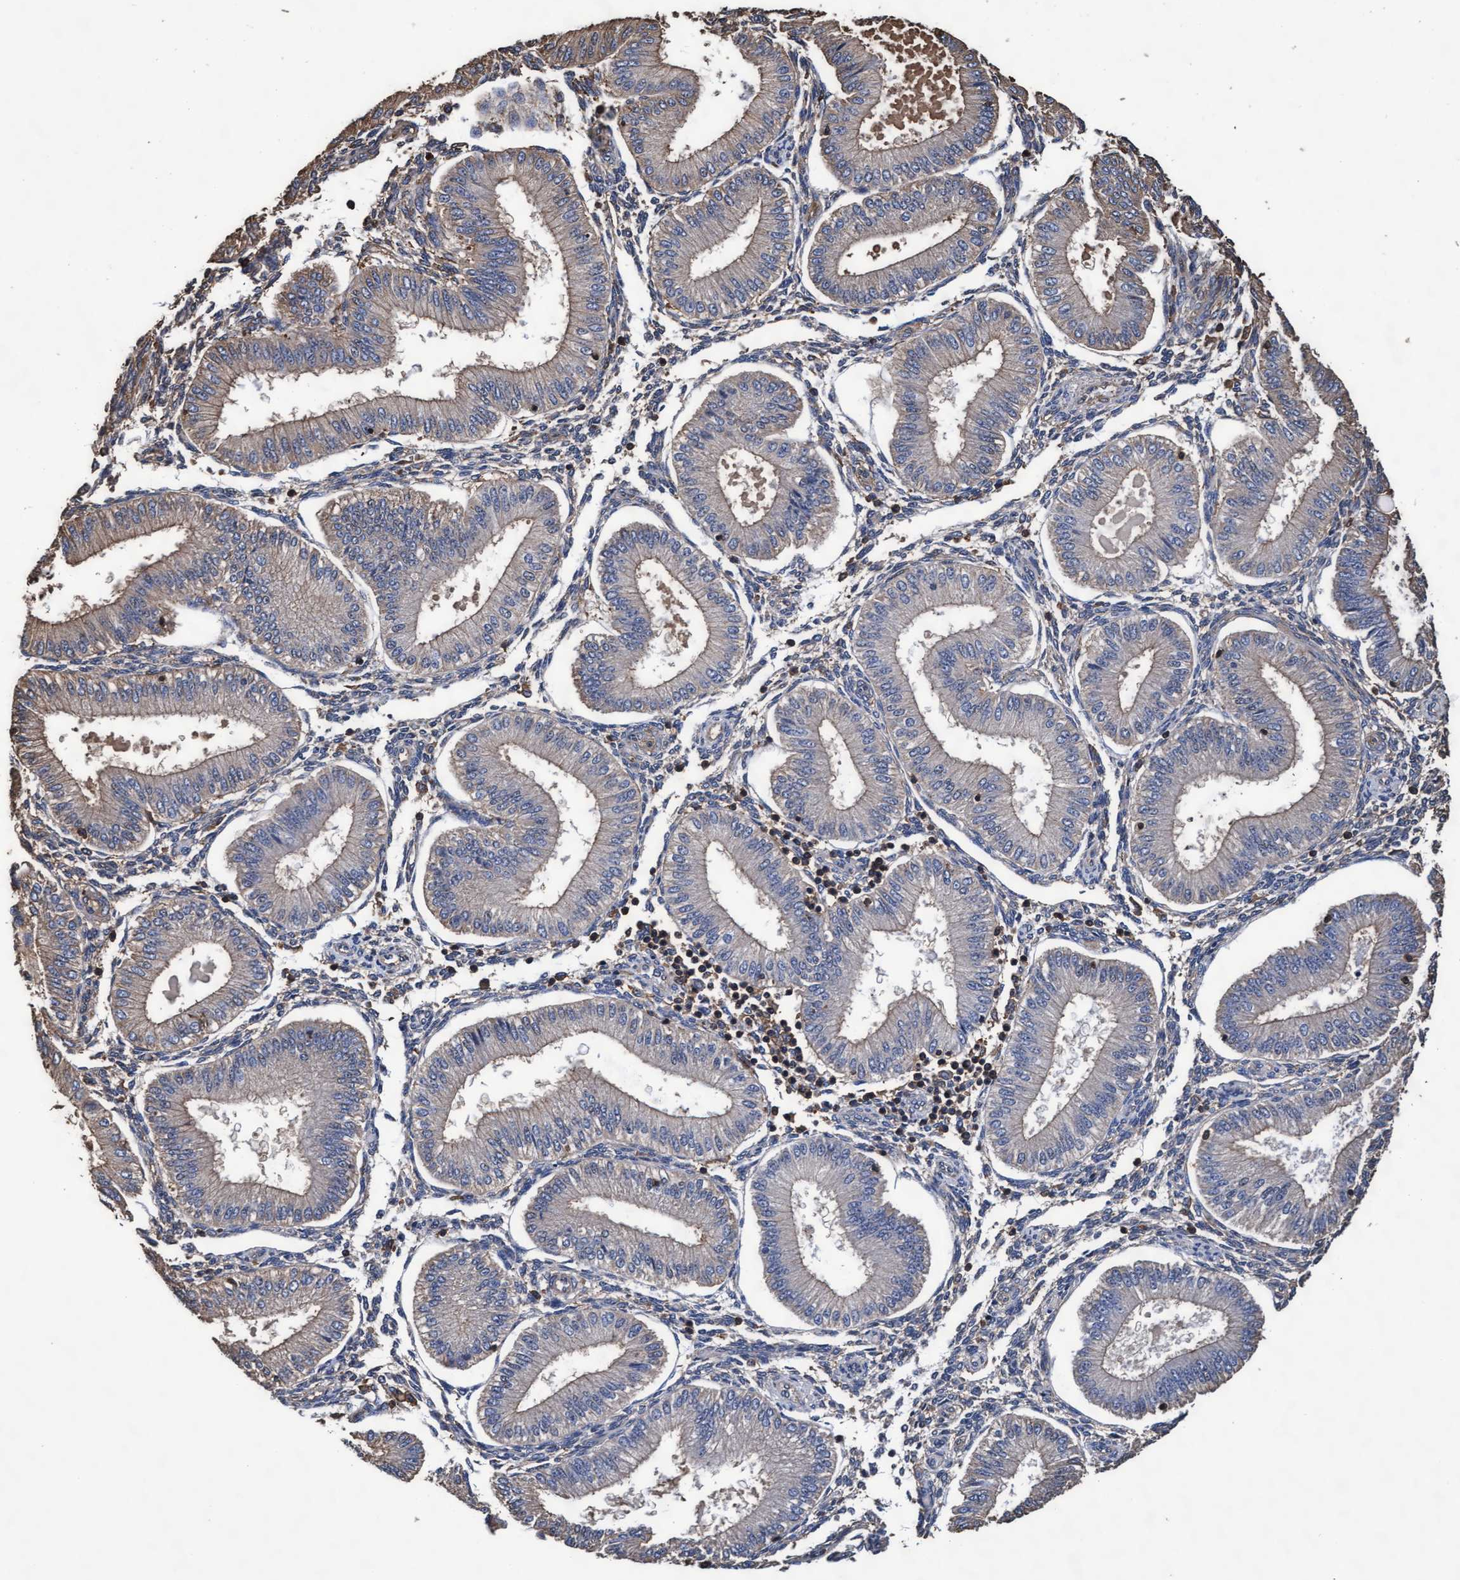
{"staining": {"intensity": "weak", "quantity": "<25%", "location": "cytoplasmic/membranous"}, "tissue": "endometrium", "cell_type": "Cells in endometrial stroma", "image_type": "normal", "snomed": [{"axis": "morphology", "description": "Normal tissue, NOS"}, {"axis": "topography", "description": "Endometrium"}], "caption": "An IHC micrograph of normal endometrium is shown. There is no staining in cells in endometrial stroma of endometrium. Brightfield microscopy of IHC stained with DAB (3,3'-diaminobenzidine) (brown) and hematoxylin (blue), captured at high magnification.", "gene": "GRHPR", "patient": {"sex": "female", "age": 39}}